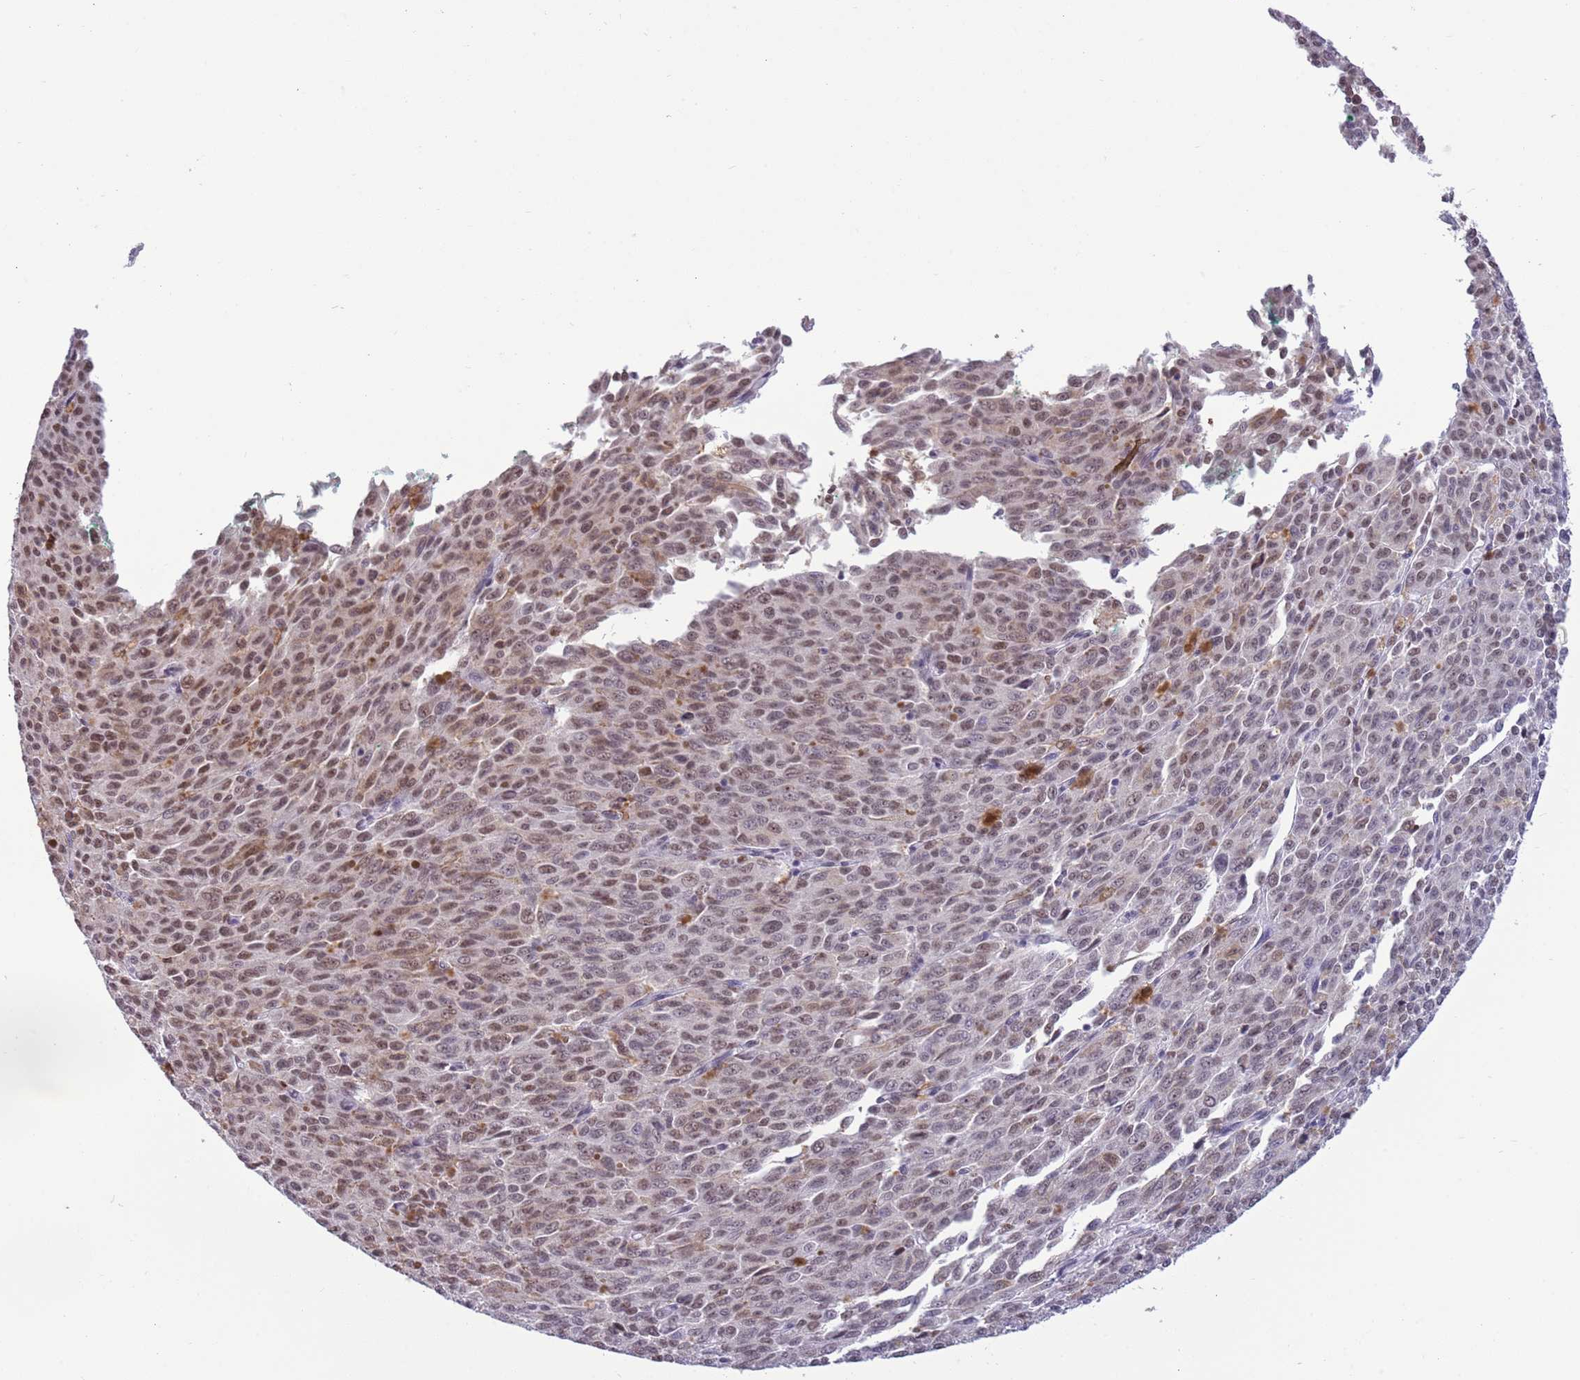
{"staining": {"intensity": "moderate", "quantity": "25%-75%", "location": "nuclear"}, "tissue": "melanoma", "cell_type": "Tumor cells", "image_type": "cancer", "snomed": [{"axis": "morphology", "description": "Malignant melanoma, NOS"}, {"axis": "topography", "description": "Skin"}], "caption": "Tumor cells demonstrate medium levels of moderate nuclear staining in approximately 25%-75% of cells in human malignant melanoma.", "gene": "TRIM32", "patient": {"sex": "female", "age": 52}}